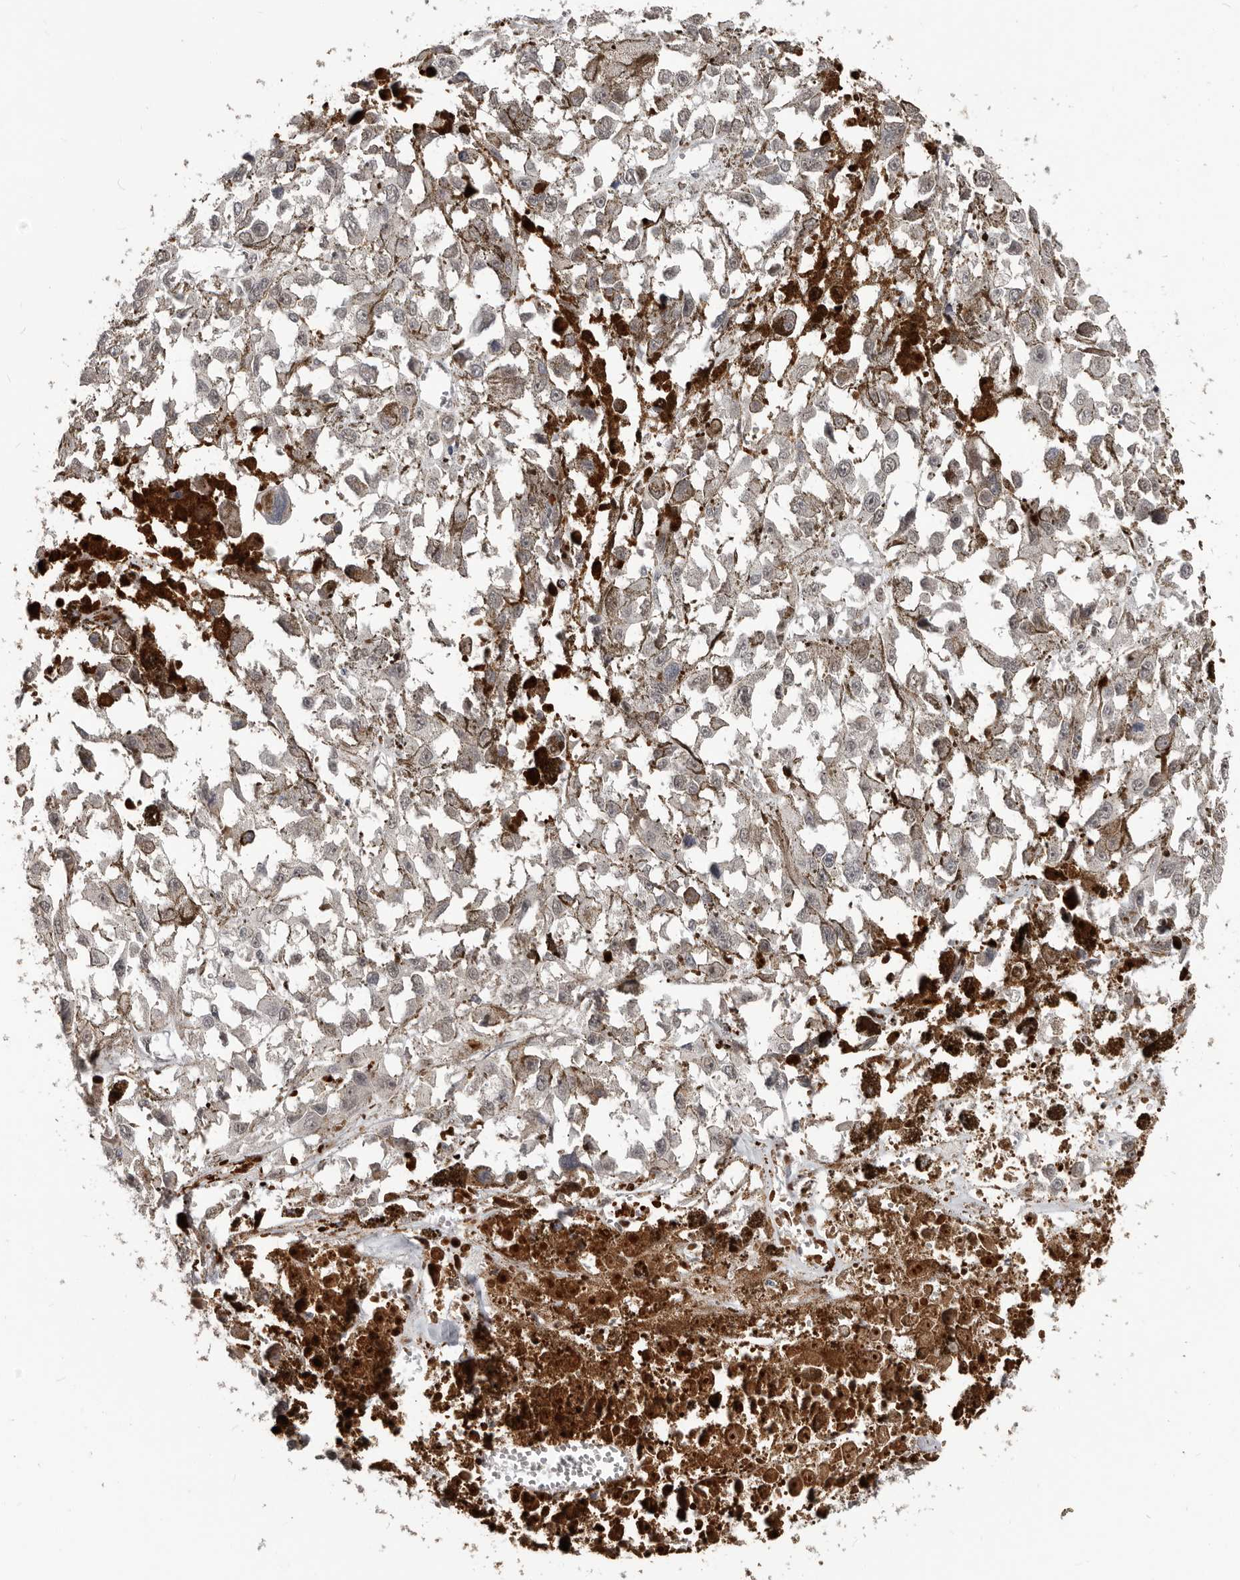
{"staining": {"intensity": "negative", "quantity": "none", "location": "none"}, "tissue": "melanoma", "cell_type": "Tumor cells", "image_type": "cancer", "snomed": [{"axis": "morphology", "description": "Malignant melanoma, Metastatic site"}, {"axis": "topography", "description": "Lymph node"}], "caption": "The photomicrograph shows no staining of tumor cells in melanoma.", "gene": "APOL6", "patient": {"sex": "male", "age": 59}}